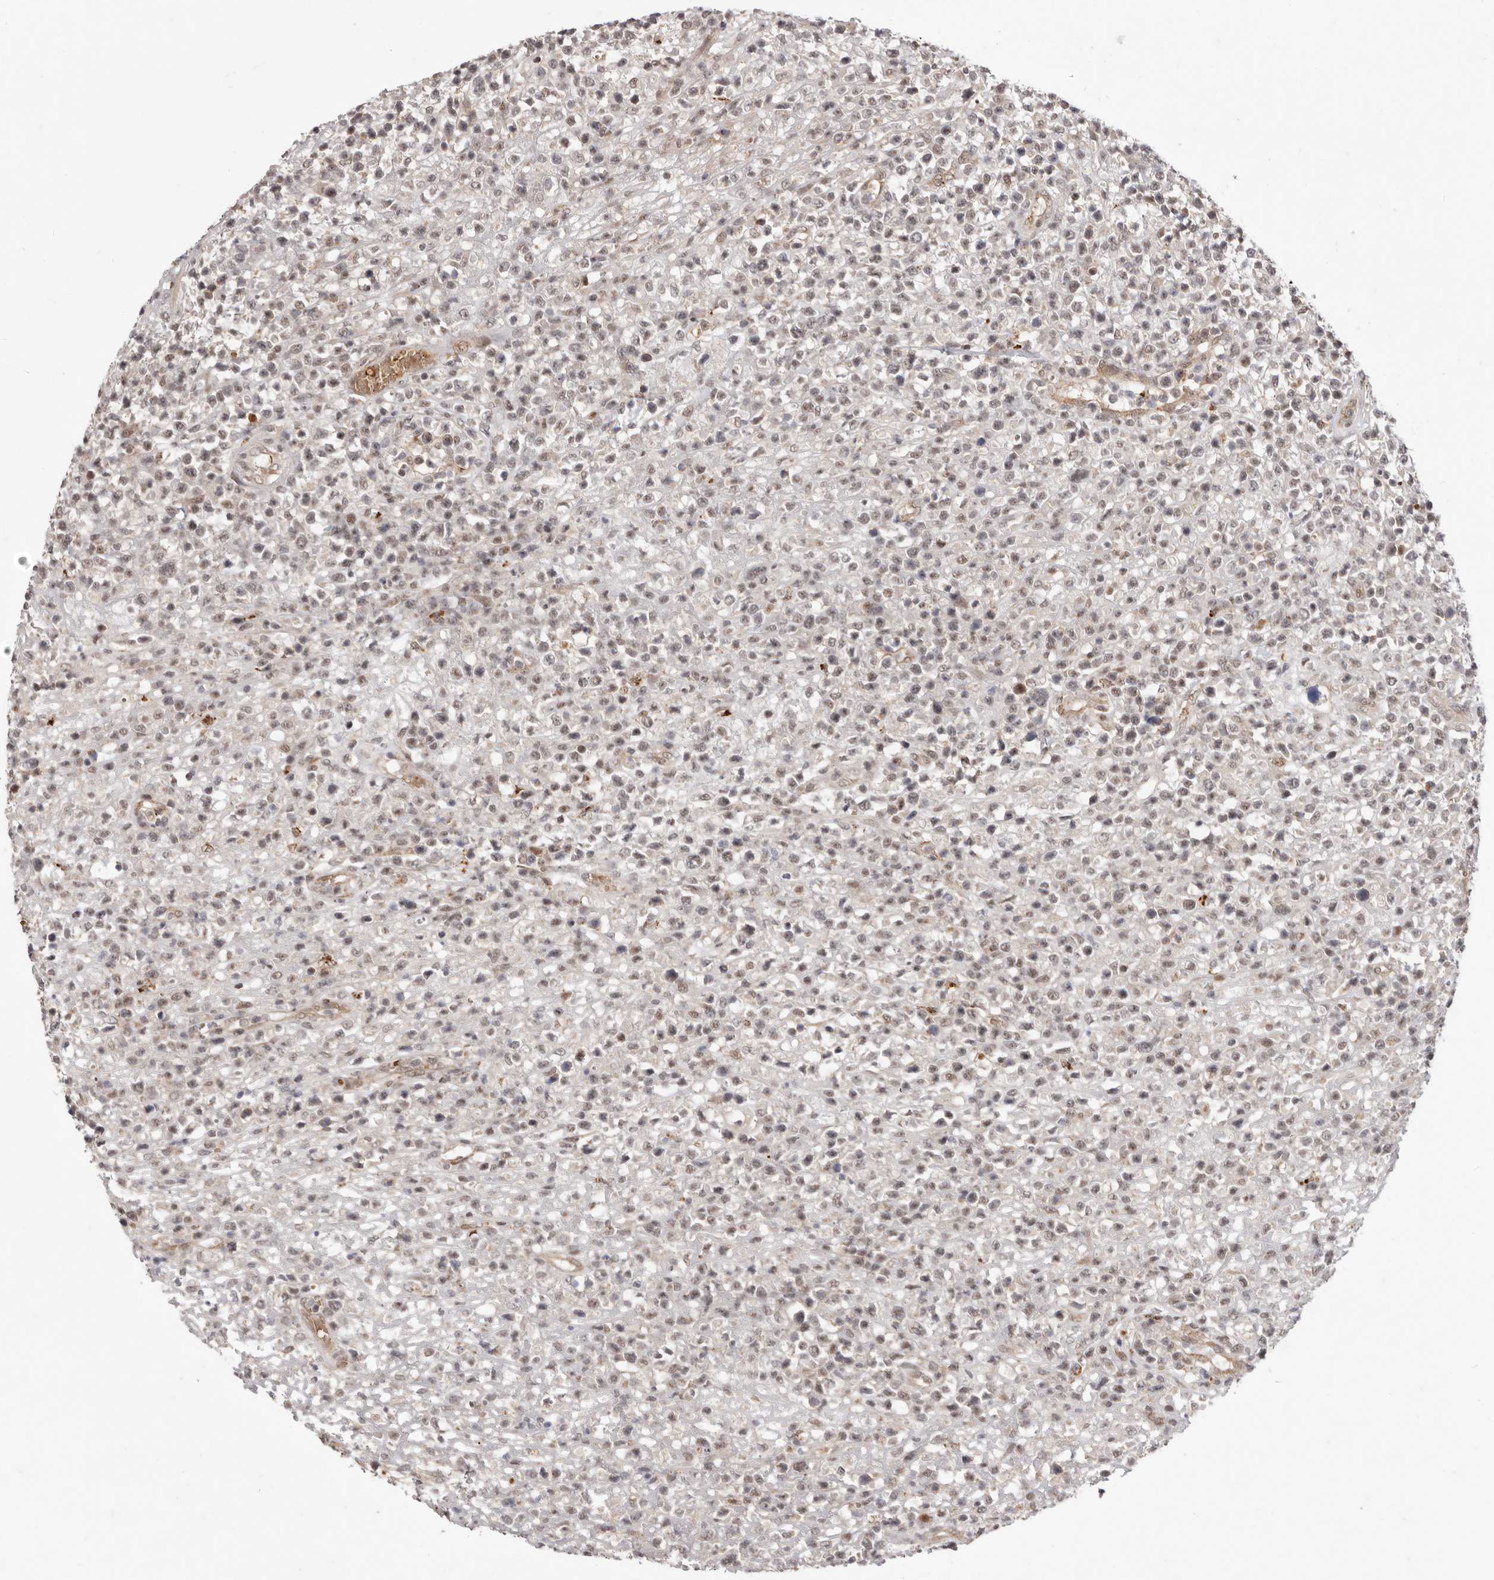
{"staining": {"intensity": "weak", "quantity": "25%-75%", "location": "nuclear"}, "tissue": "lymphoma", "cell_type": "Tumor cells", "image_type": "cancer", "snomed": [{"axis": "morphology", "description": "Malignant lymphoma, non-Hodgkin's type, High grade"}, {"axis": "topography", "description": "Colon"}], "caption": "Protein positivity by IHC exhibits weak nuclear expression in approximately 25%-75% of tumor cells in lymphoma. (DAB IHC with brightfield microscopy, high magnification).", "gene": "NCOA3", "patient": {"sex": "female", "age": 53}}